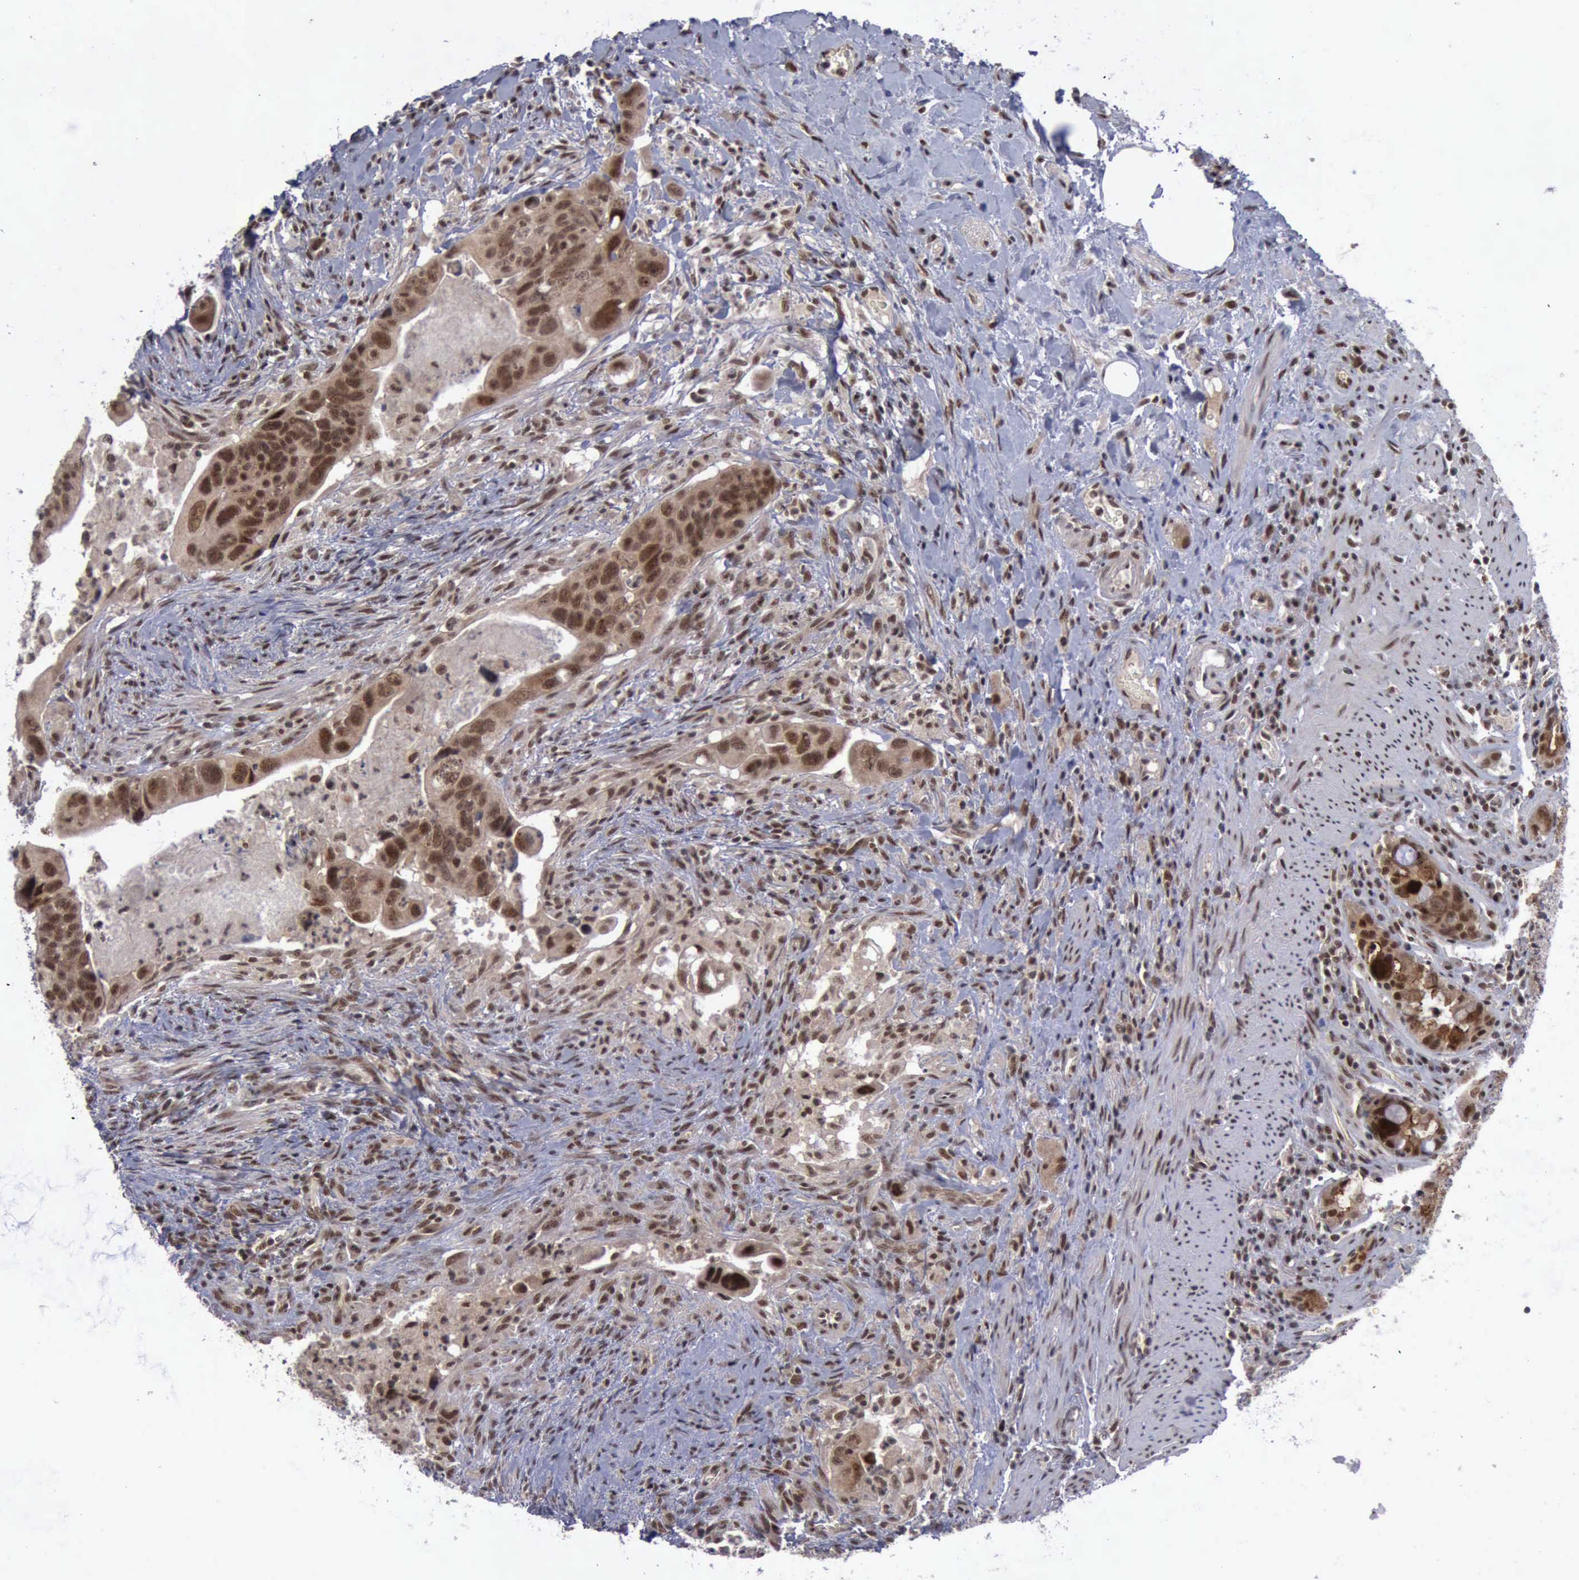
{"staining": {"intensity": "strong", "quantity": ">75%", "location": "cytoplasmic/membranous,nuclear"}, "tissue": "colorectal cancer", "cell_type": "Tumor cells", "image_type": "cancer", "snomed": [{"axis": "morphology", "description": "Adenocarcinoma, NOS"}, {"axis": "topography", "description": "Rectum"}], "caption": "The immunohistochemical stain highlights strong cytoplasmic/membranous and nuclear staining in tumor cells of colorectal cancer (adenocarcinoma) tissue.", "gene": "ATM", "patient": {"sex": "male", "age": 53}}